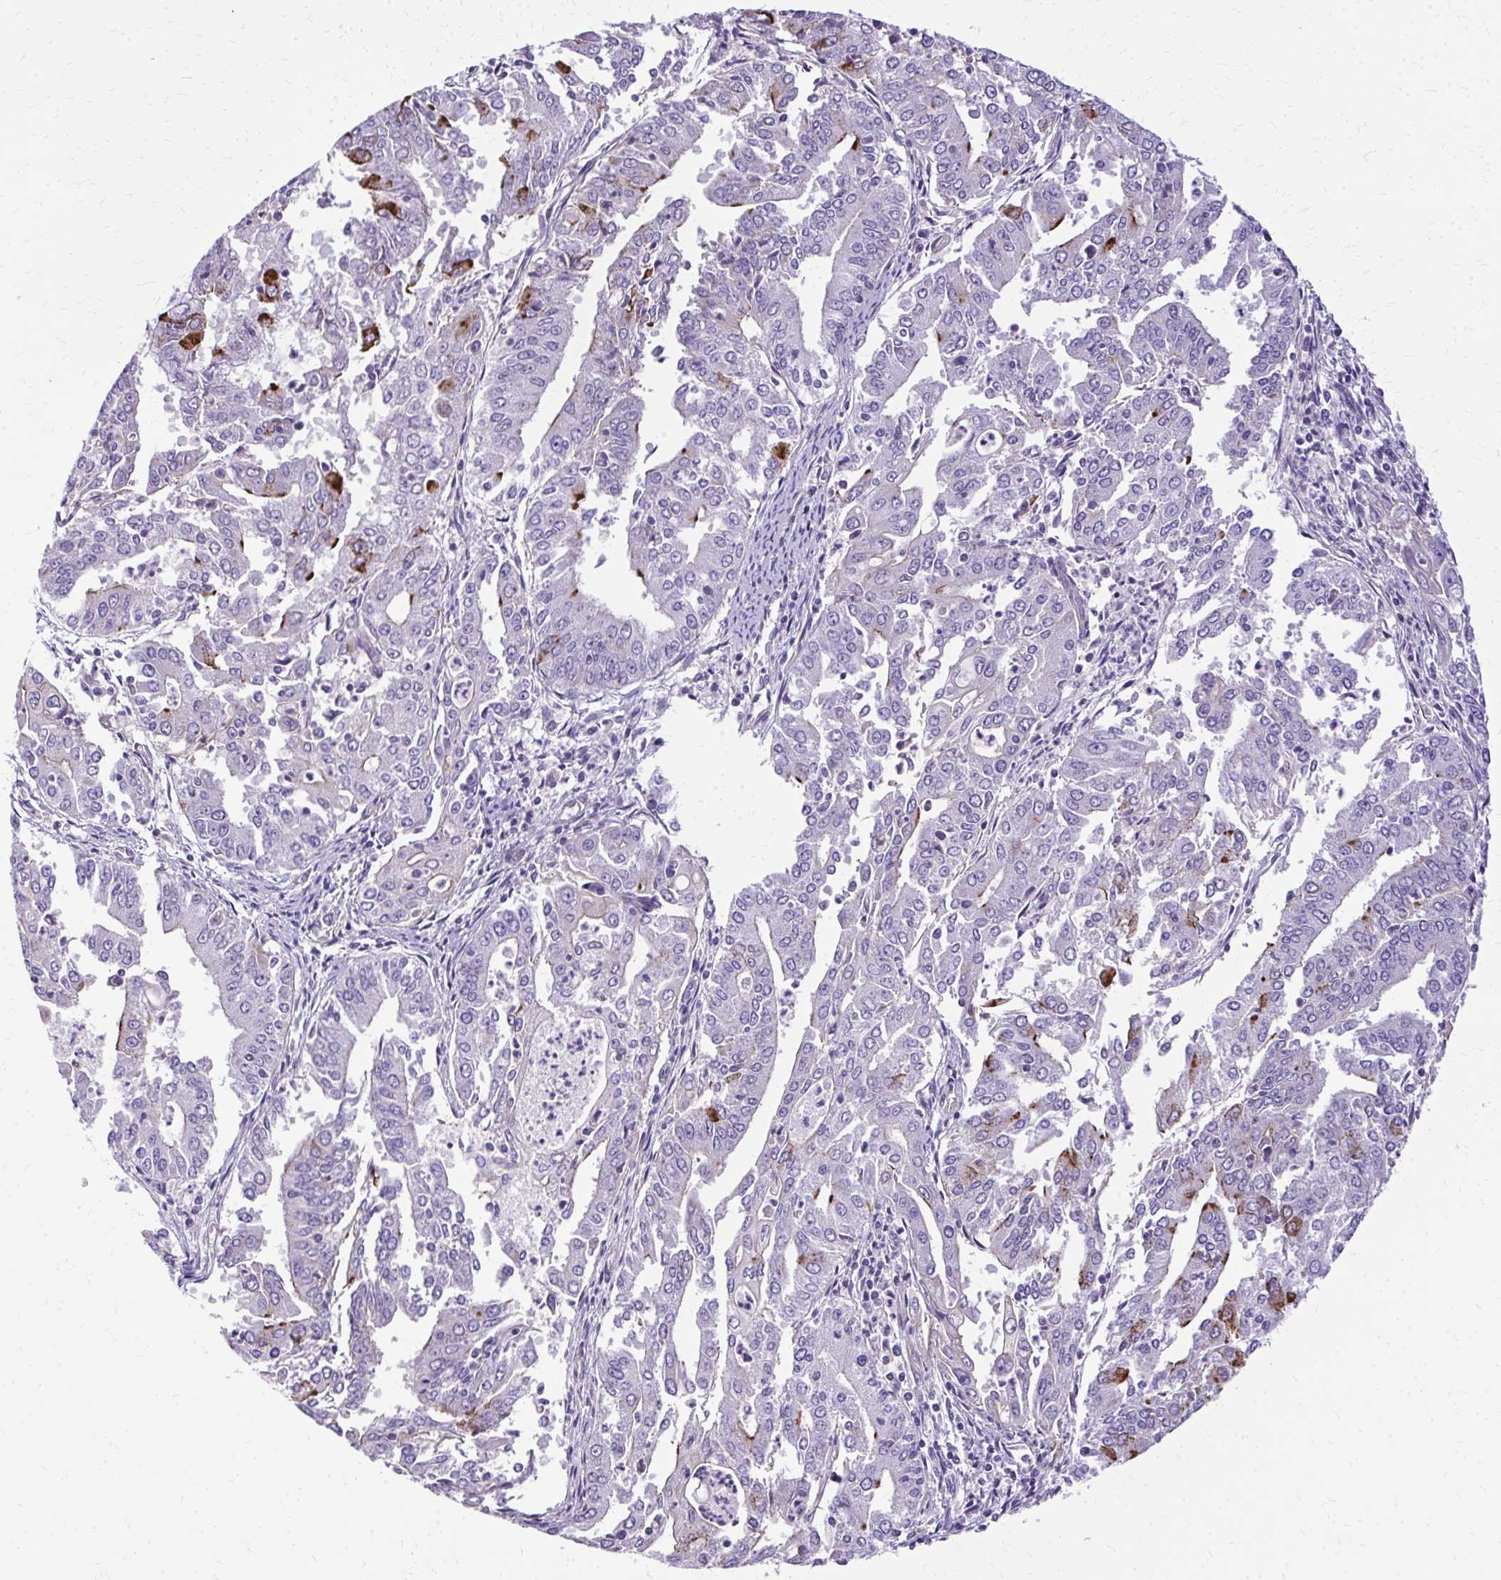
{"staining": {"intensity": "strong", "quantity": "<25%", "location": "cytoplasmic/membranous"}, "tissue": "cervical cancer", "cell_type": "Tumor cells", "image_type": "cancer", "snomed": [{"axis": "morphology", "description": "Adenocarcinoma, NOS"}, {"axis": "topography", "description": "Cervix"}], "caption": "A photomicrograph of human cervical cancer (adenocarcinoma) stained for a protein displays strong cytoplasmic/membranous brown staining in tumor cells.", "gene": "RUNDC3B", "patient": {"sex": "female", "age": 56}}